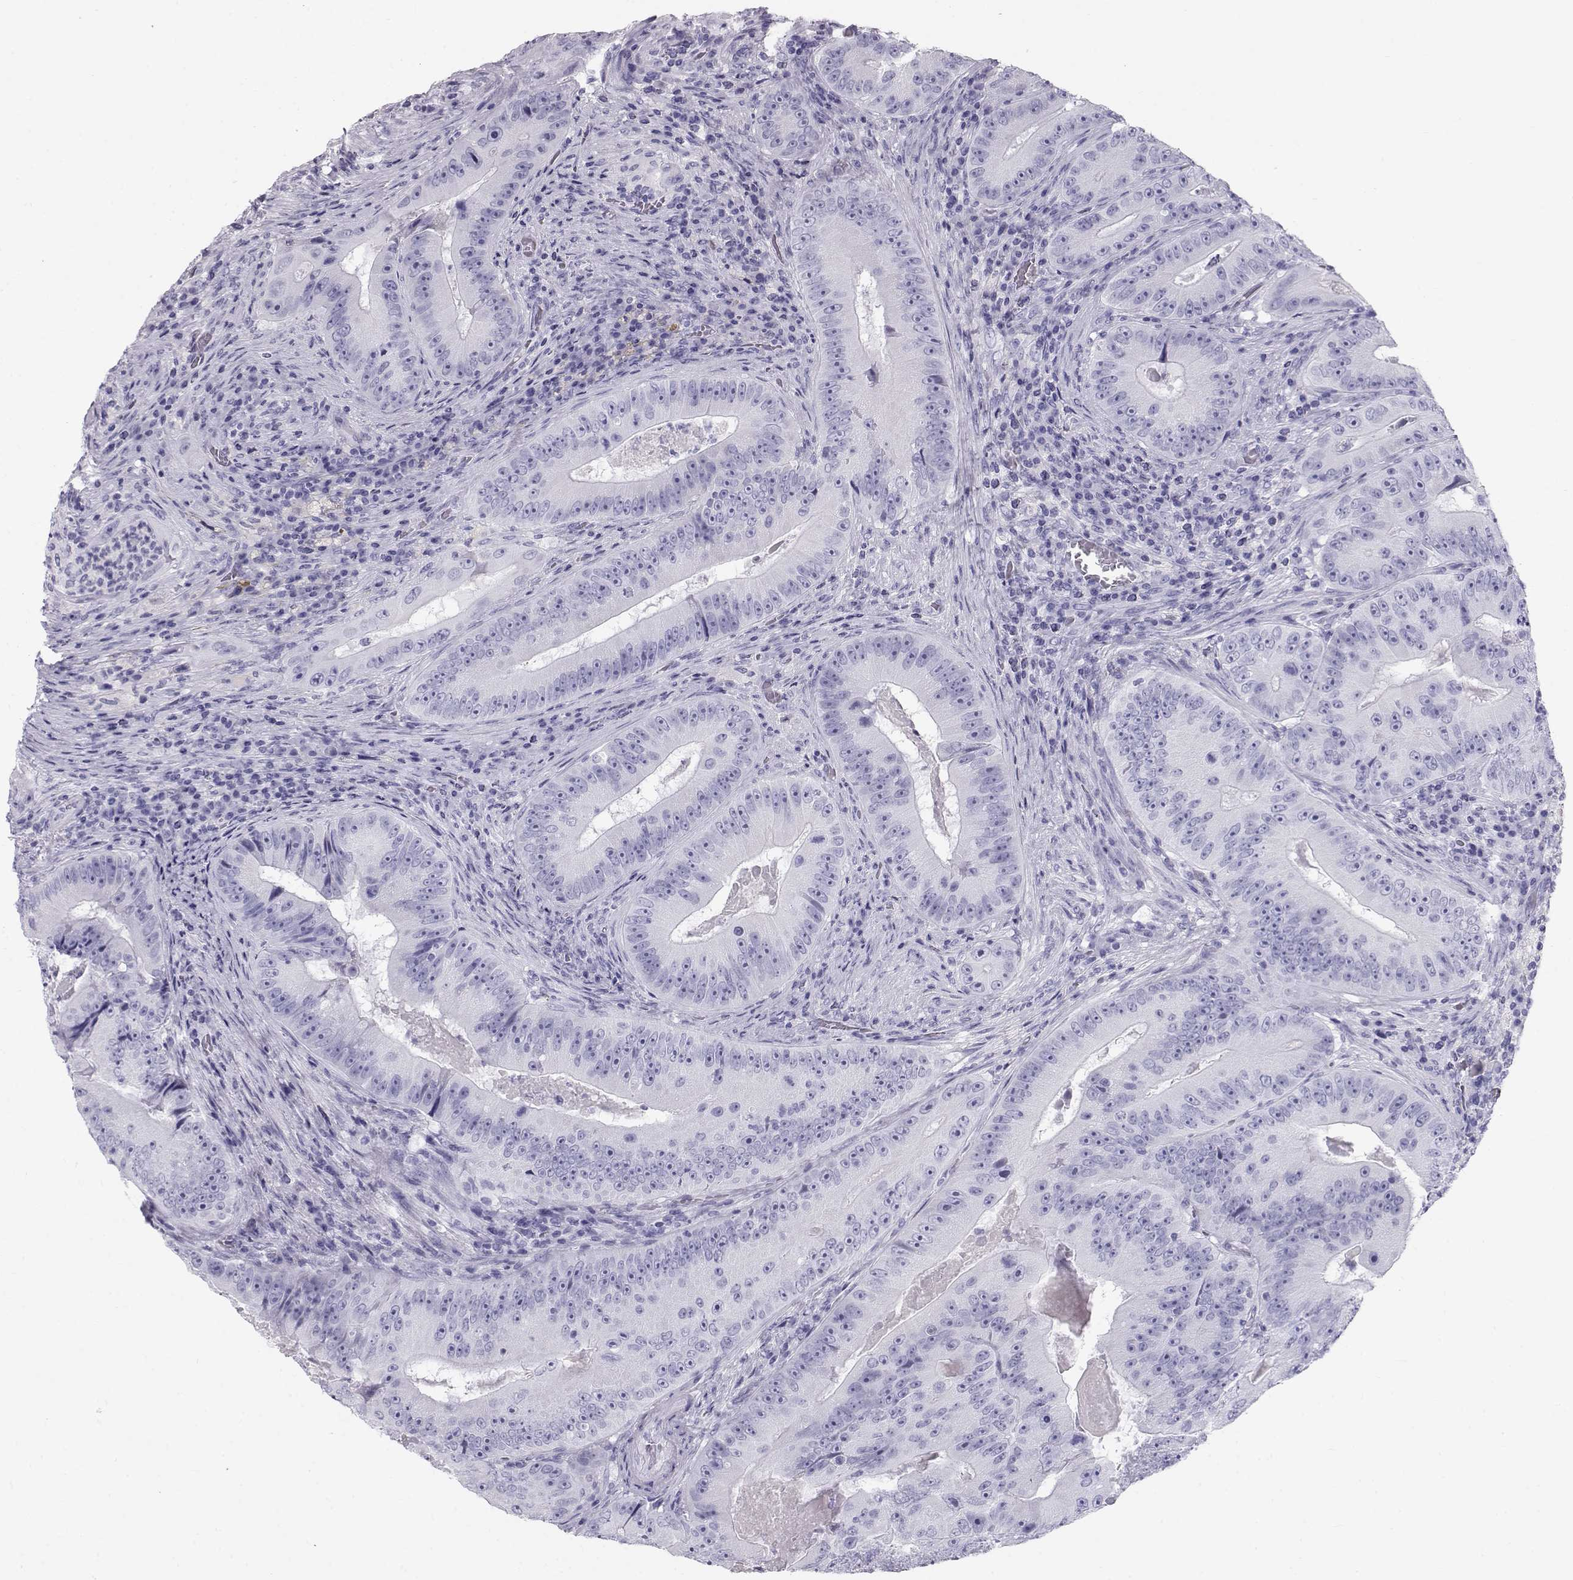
{"staining": {"intensity": "negative", "quantity": "none", "location": "none"}, "tissue": "colorectal cancer", "cell_type": "Tumor cells", "image_type": "cancer", "snomed": [{"axis": "morphology", "description": "Adenocarcinoma, NOS"}, {"axis": "topography", "description": "Colon"}], "caption": "A high-resolution histopathology image shows IHC staining of colorectal cancer (adenocarcinoma), which shows no significant expression in tumor cells.", "gene": "RD3", "patient": {"sex": "female", "age": 86}}